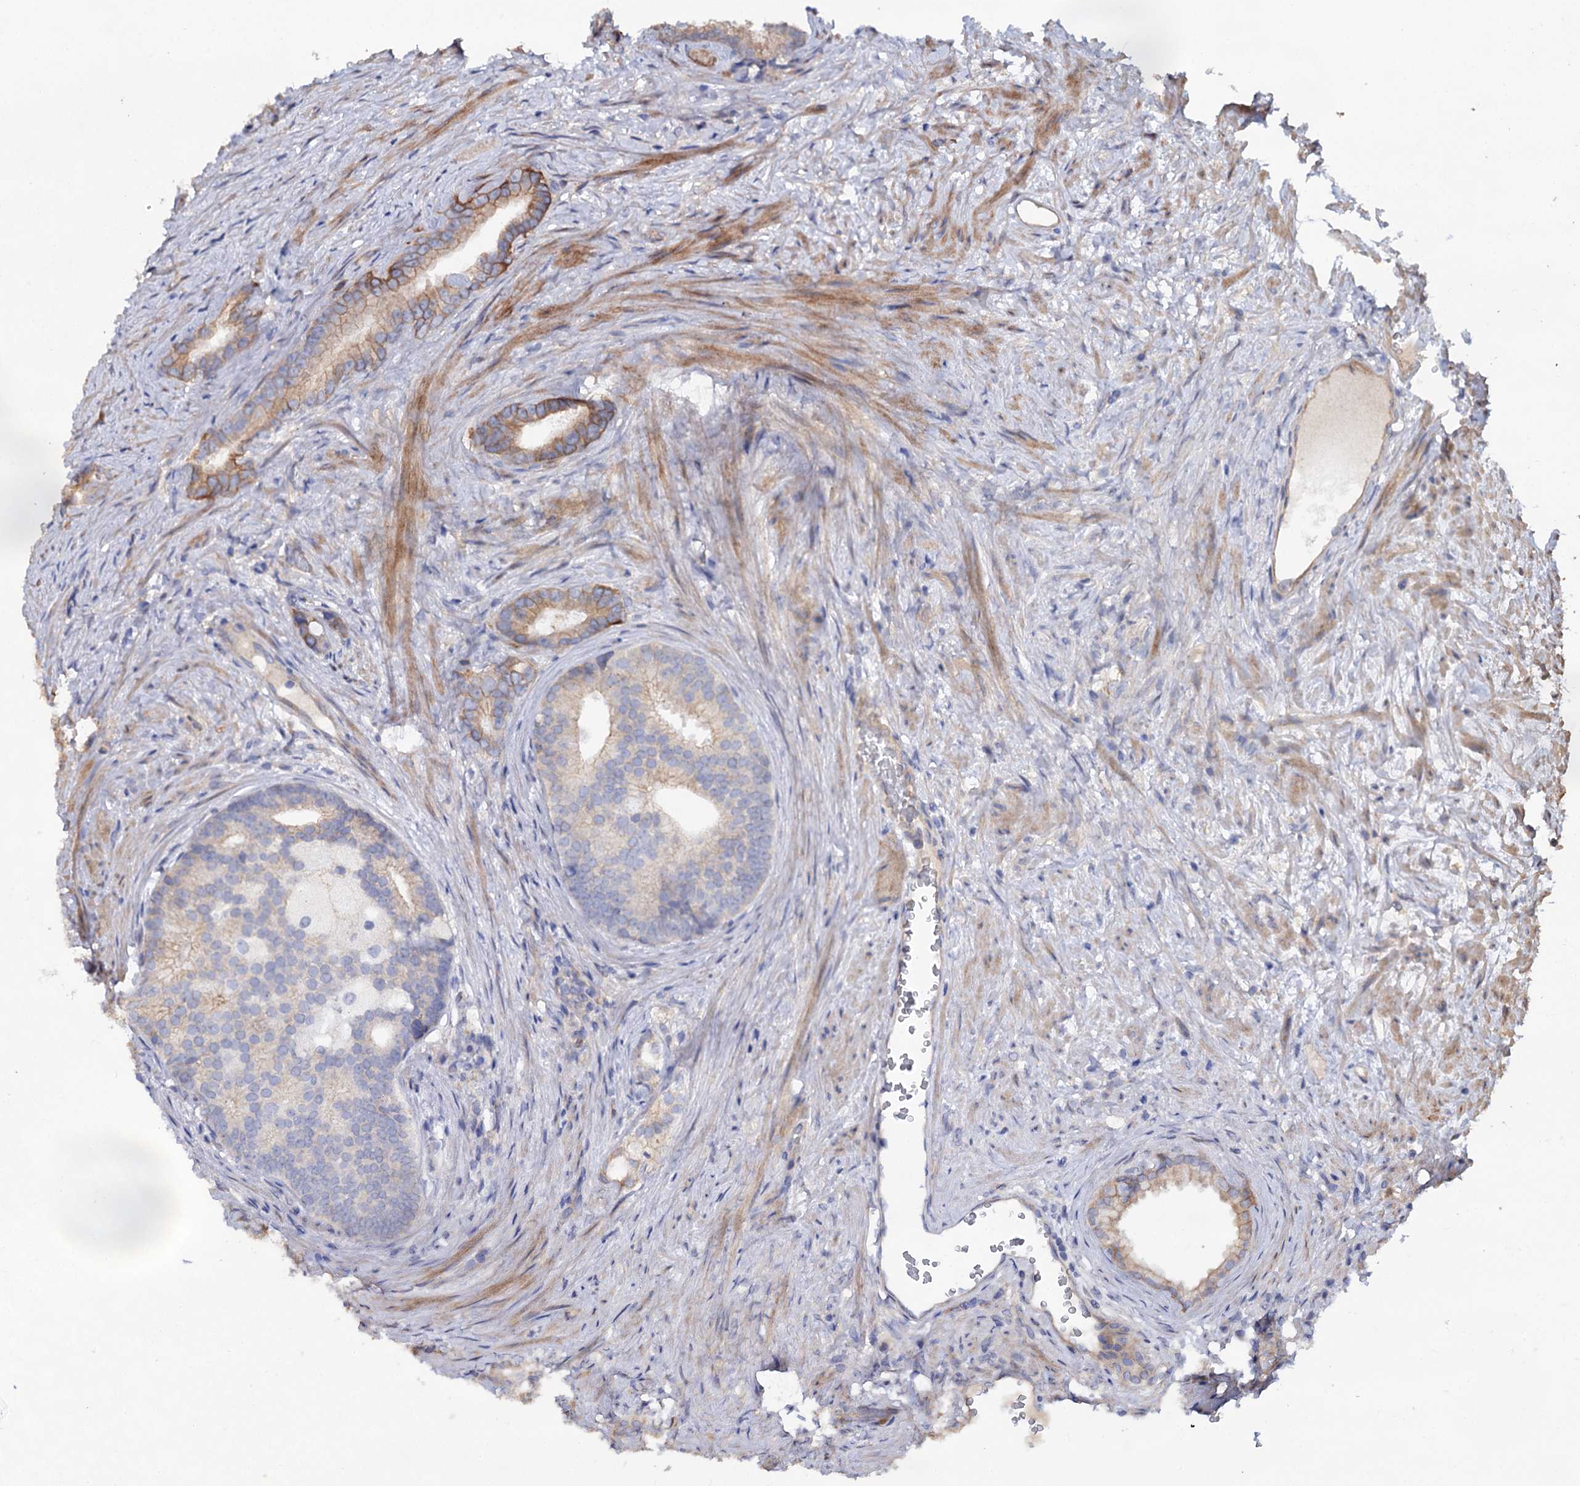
{"staining": {"intensity": "negative", "quantity": "none", "location": "none"}, "tissue": "prostate cancer", "cell_type": "Tumor cells", "image_type": "cancer", "snomed": [{"axis": "morphology", "description": "Adenocarcinoma, Low grade"}, {"axis": "topography", "description": "Prostate"}], "caption": "Adenocarcinoma (low-grade) (prostate) was stained to show a protein in brown. There is no significant staining in tumor cells.", "gene": "CSAD", "patient": {"sex": "male", "age": 71}}